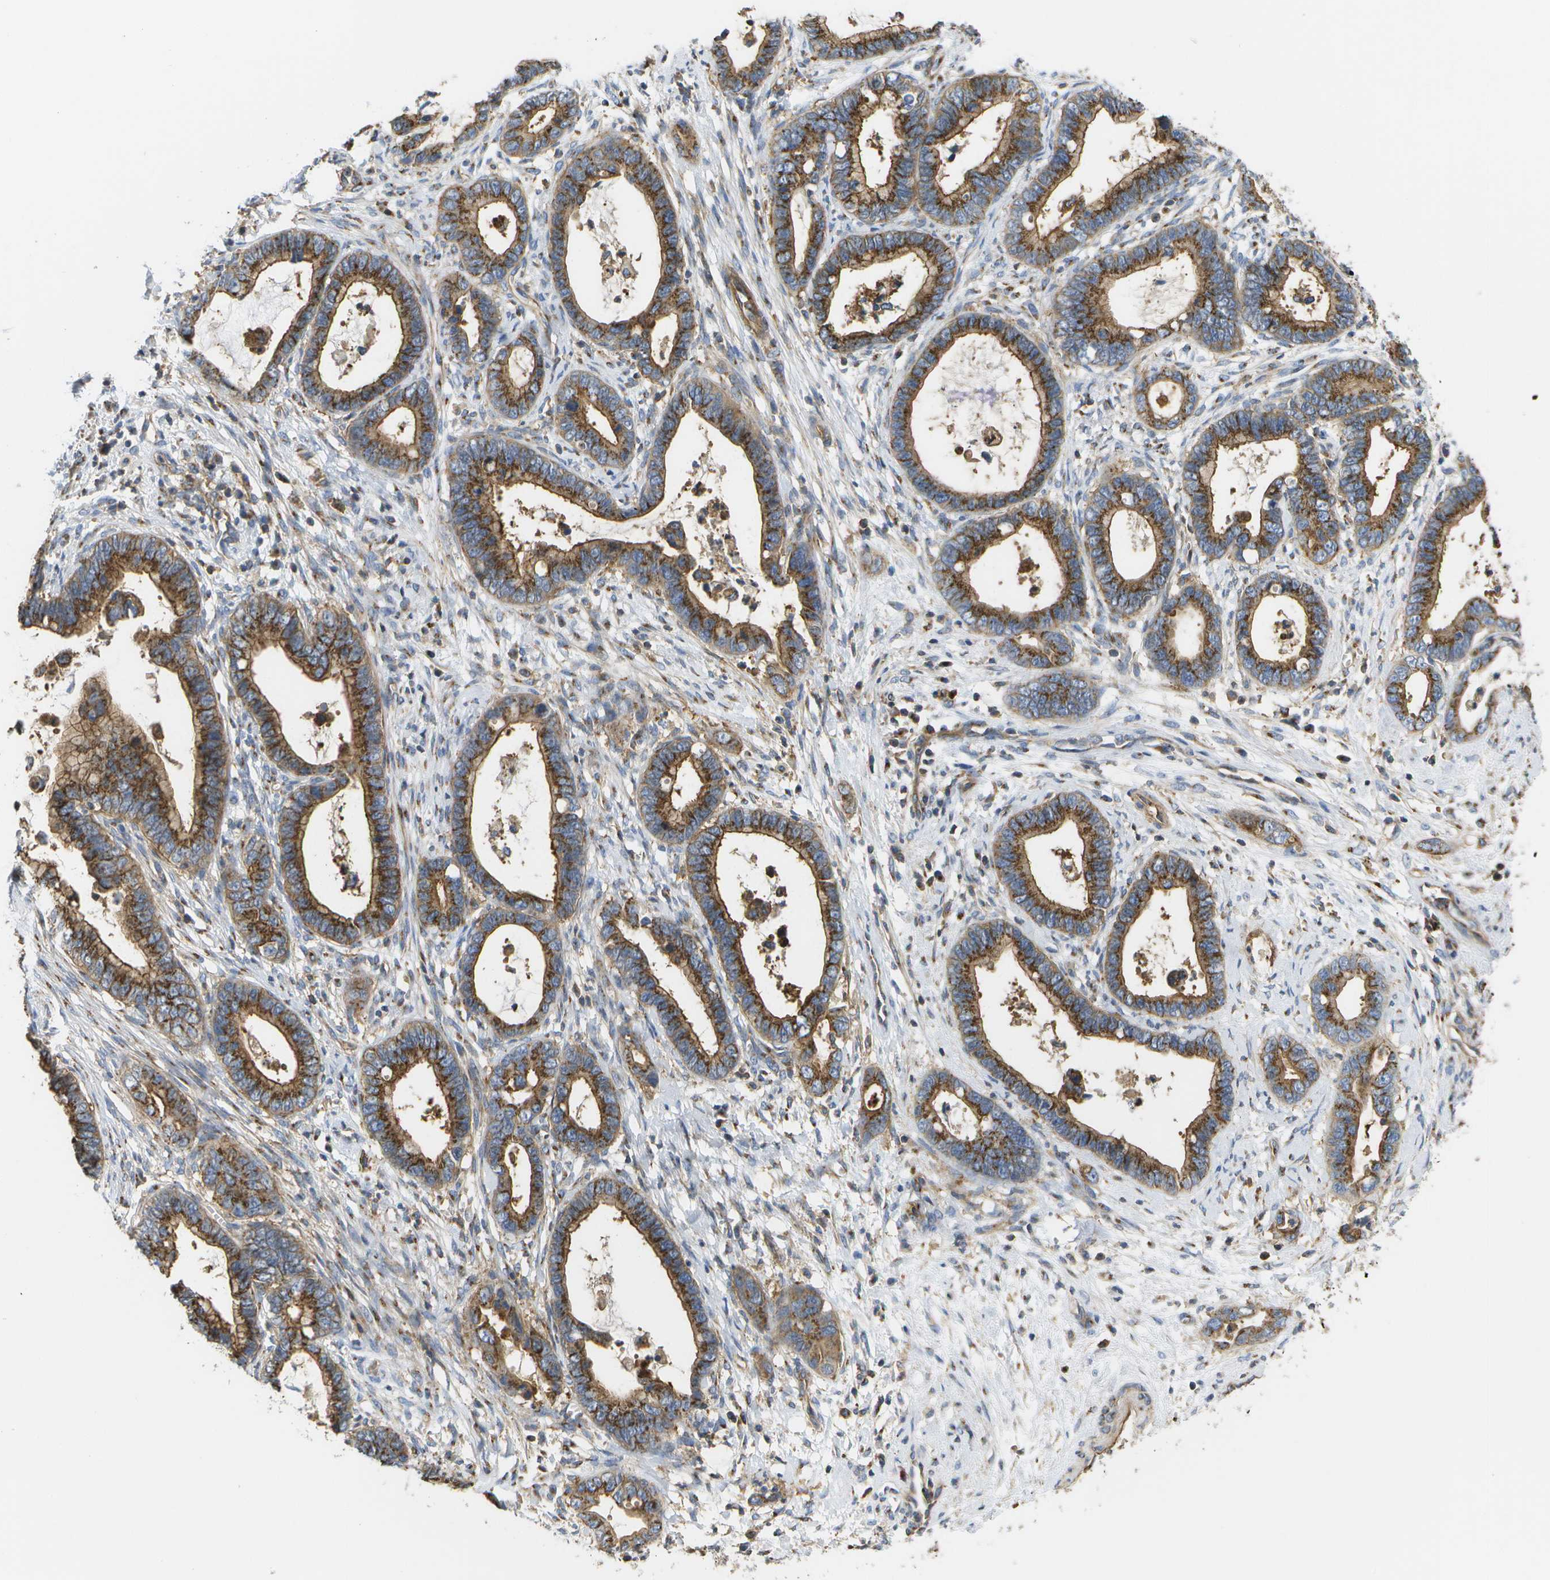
{"staining": {"intensity": "strong", "quantity": ">75%", "location": "cytoplasmic/membranous"}, "tissue": "cervical cancer", "cell_type": "Tumor cells", "image_type": "cancer", "snomed": [{"axis": "morphology", "description": "Adenocarcinoma, NOS"}, {"axis": "topography", "description": "Cervix"}], "caption": "Immunohistochemistry photomicrograph of neoplastic tissue: human cervical cancer stained using IHC displays high levels of strong protein expression localized specifically in the cytoplasmic/membranous of tumor cells, appearing as a cytoplasmic/membranous brown color.", "gene": "BST2", "patient": {"sex": "female", "age": 44}}